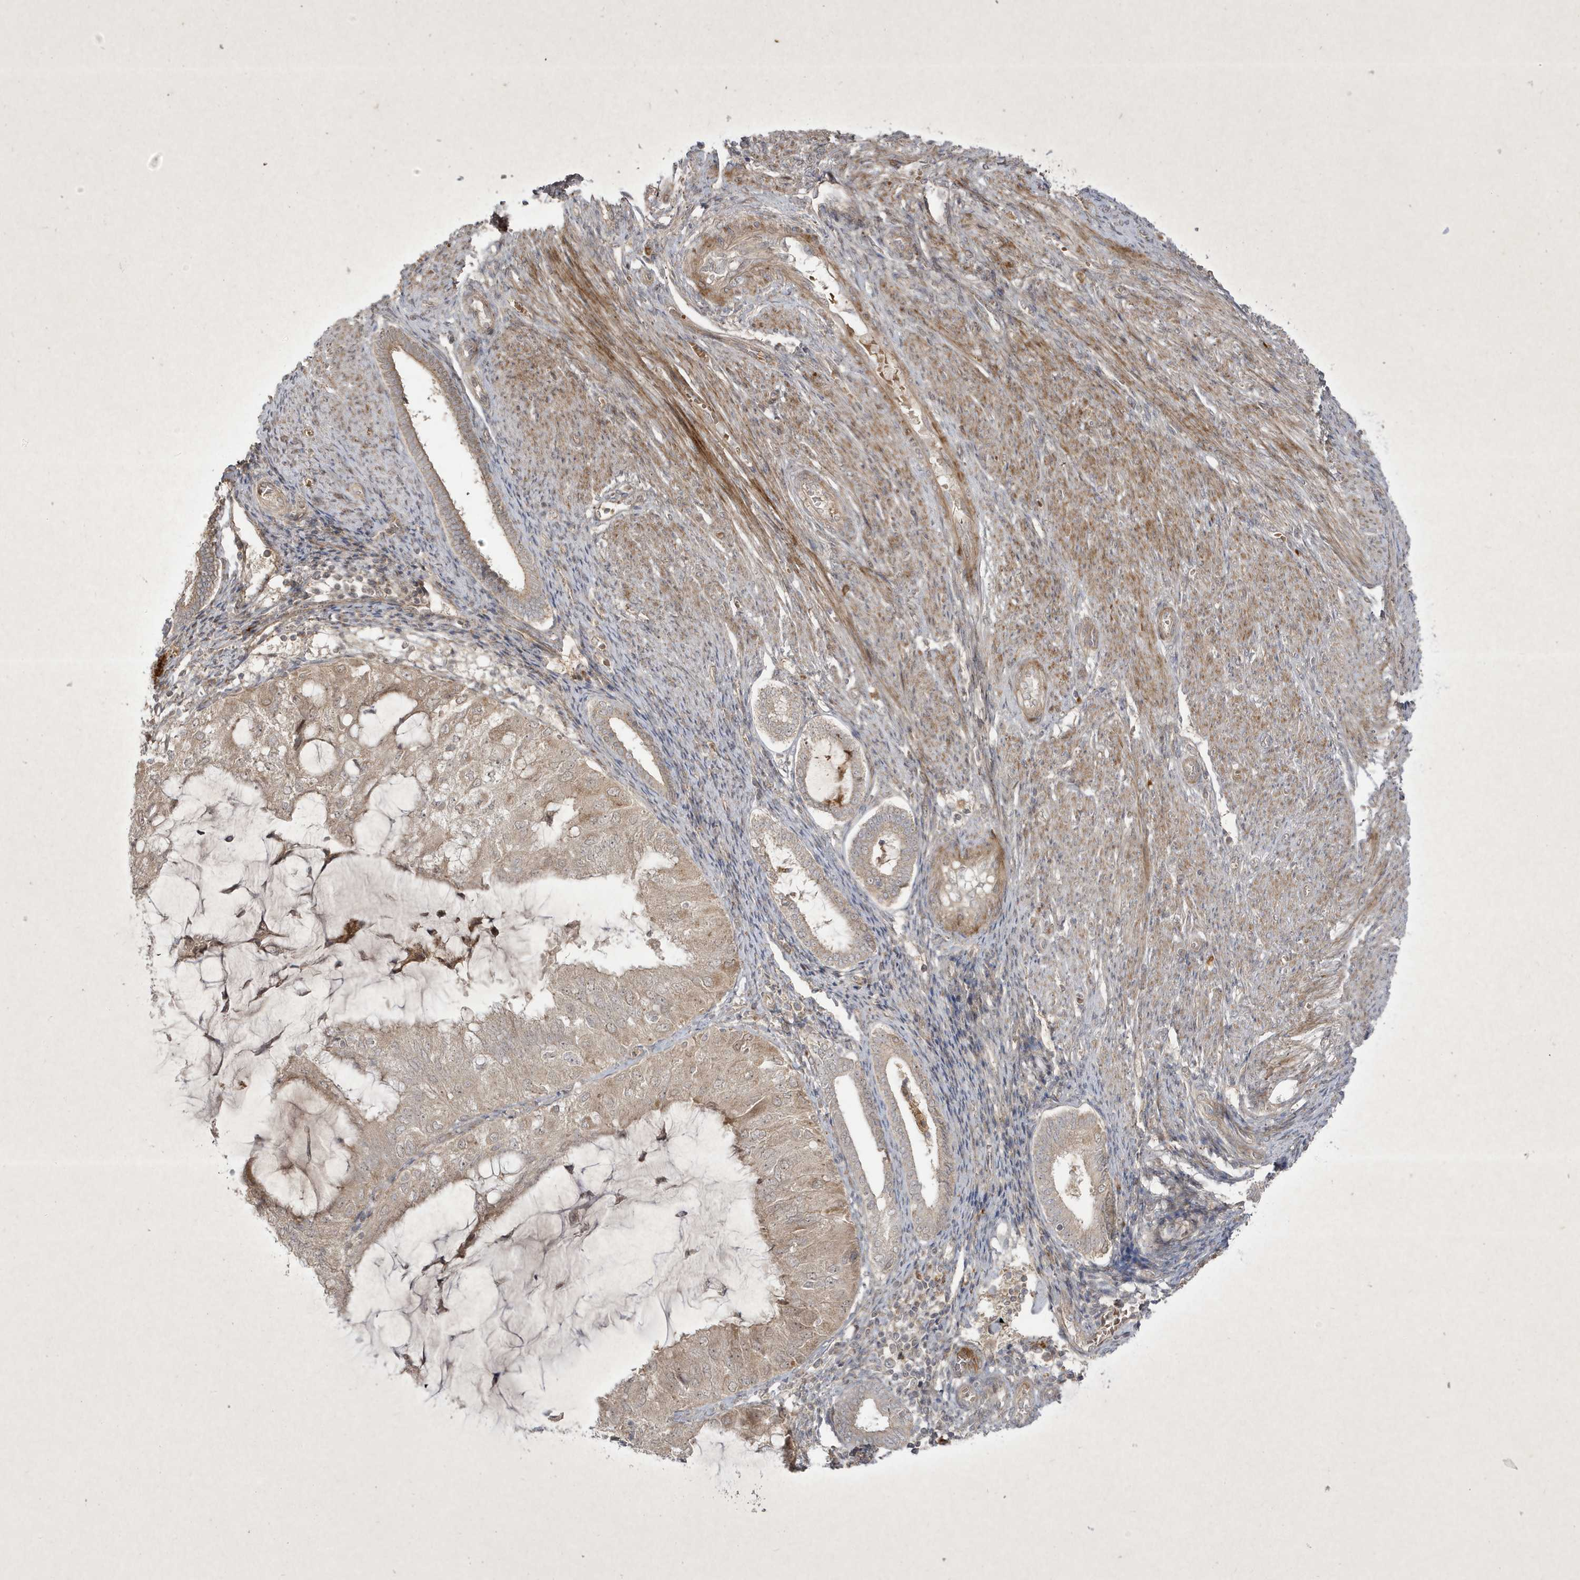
{"staining": {"intensity": "weak", "quantity": "<25%", "location": "cytoplasmic/membranous"}, "tissue": "endometrial cancer", "cell_type": "Tumor cells", "image_type": "cancer", "snomed": [{"axis": "morphology", "description": "Adenocarcinoma, NOS"}, {"axis": "topography", "description": "Endometrium"}], "caption": "Photomicrograph shows no protein staining in tumor cells of endometrial adenocarcinoma tissue.", "gene": "FAM83C", "patient": {"sex": "female", "age": 81}}